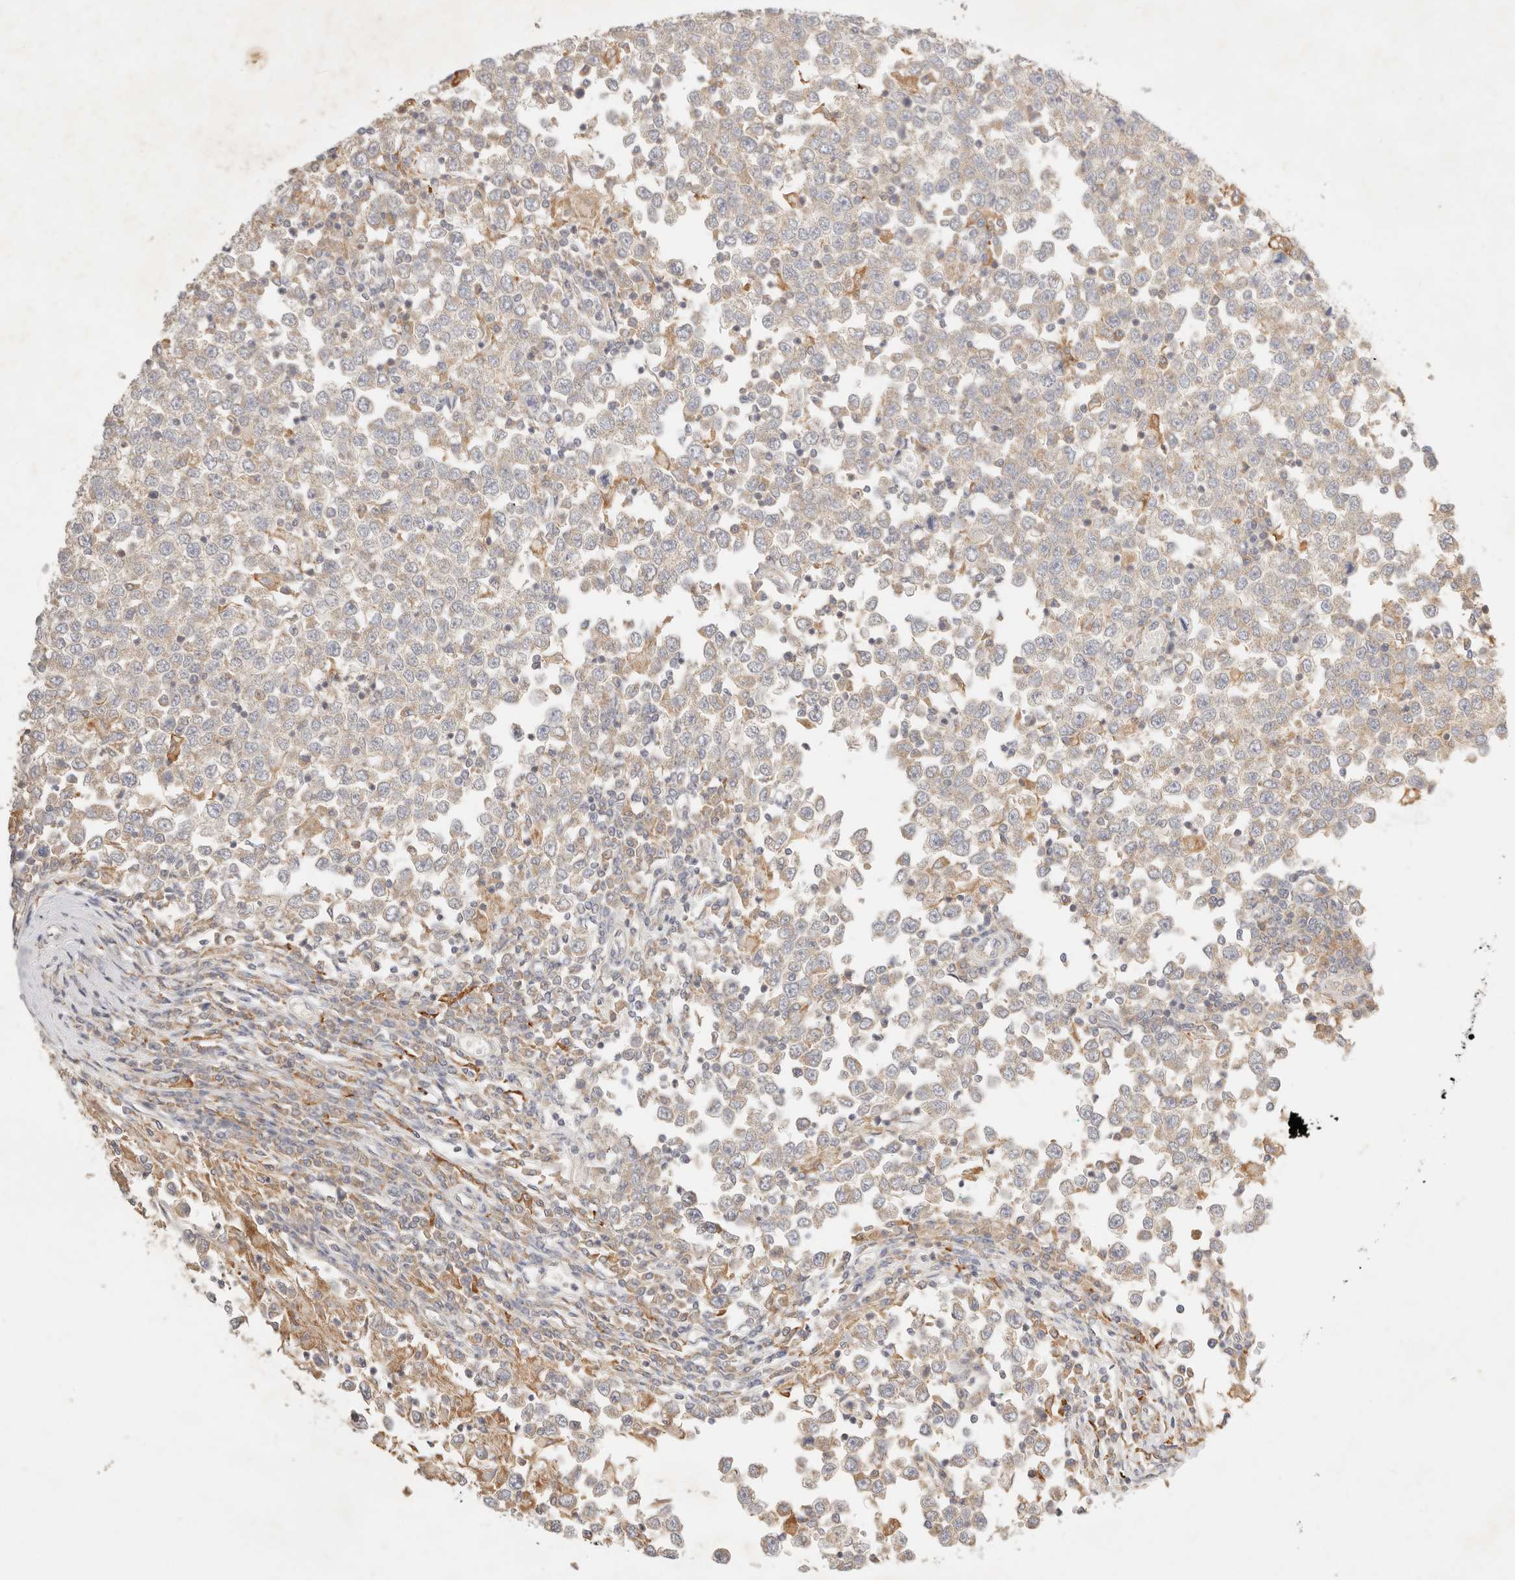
{"staining": {"intensity": "weak", "quantity": ">75%", "location": "cytoplasmic/membranous"}, "tissue": "testis cancer", "cell_type": "Tumor cells", "image_type": "cancer", "snomed": [{"axis": "morphology", "description": "Seminoma, NOS"}, {"axis": "topography", "description": "Testis"}], "caption": "Protein expression by immunohistochemistry reveals weak cytoplasmic/membranous expression in about >75% of tumor cells in seminoma (testis).", "gene": "HK2", "patient": {"sex": "male", "age": 65}}